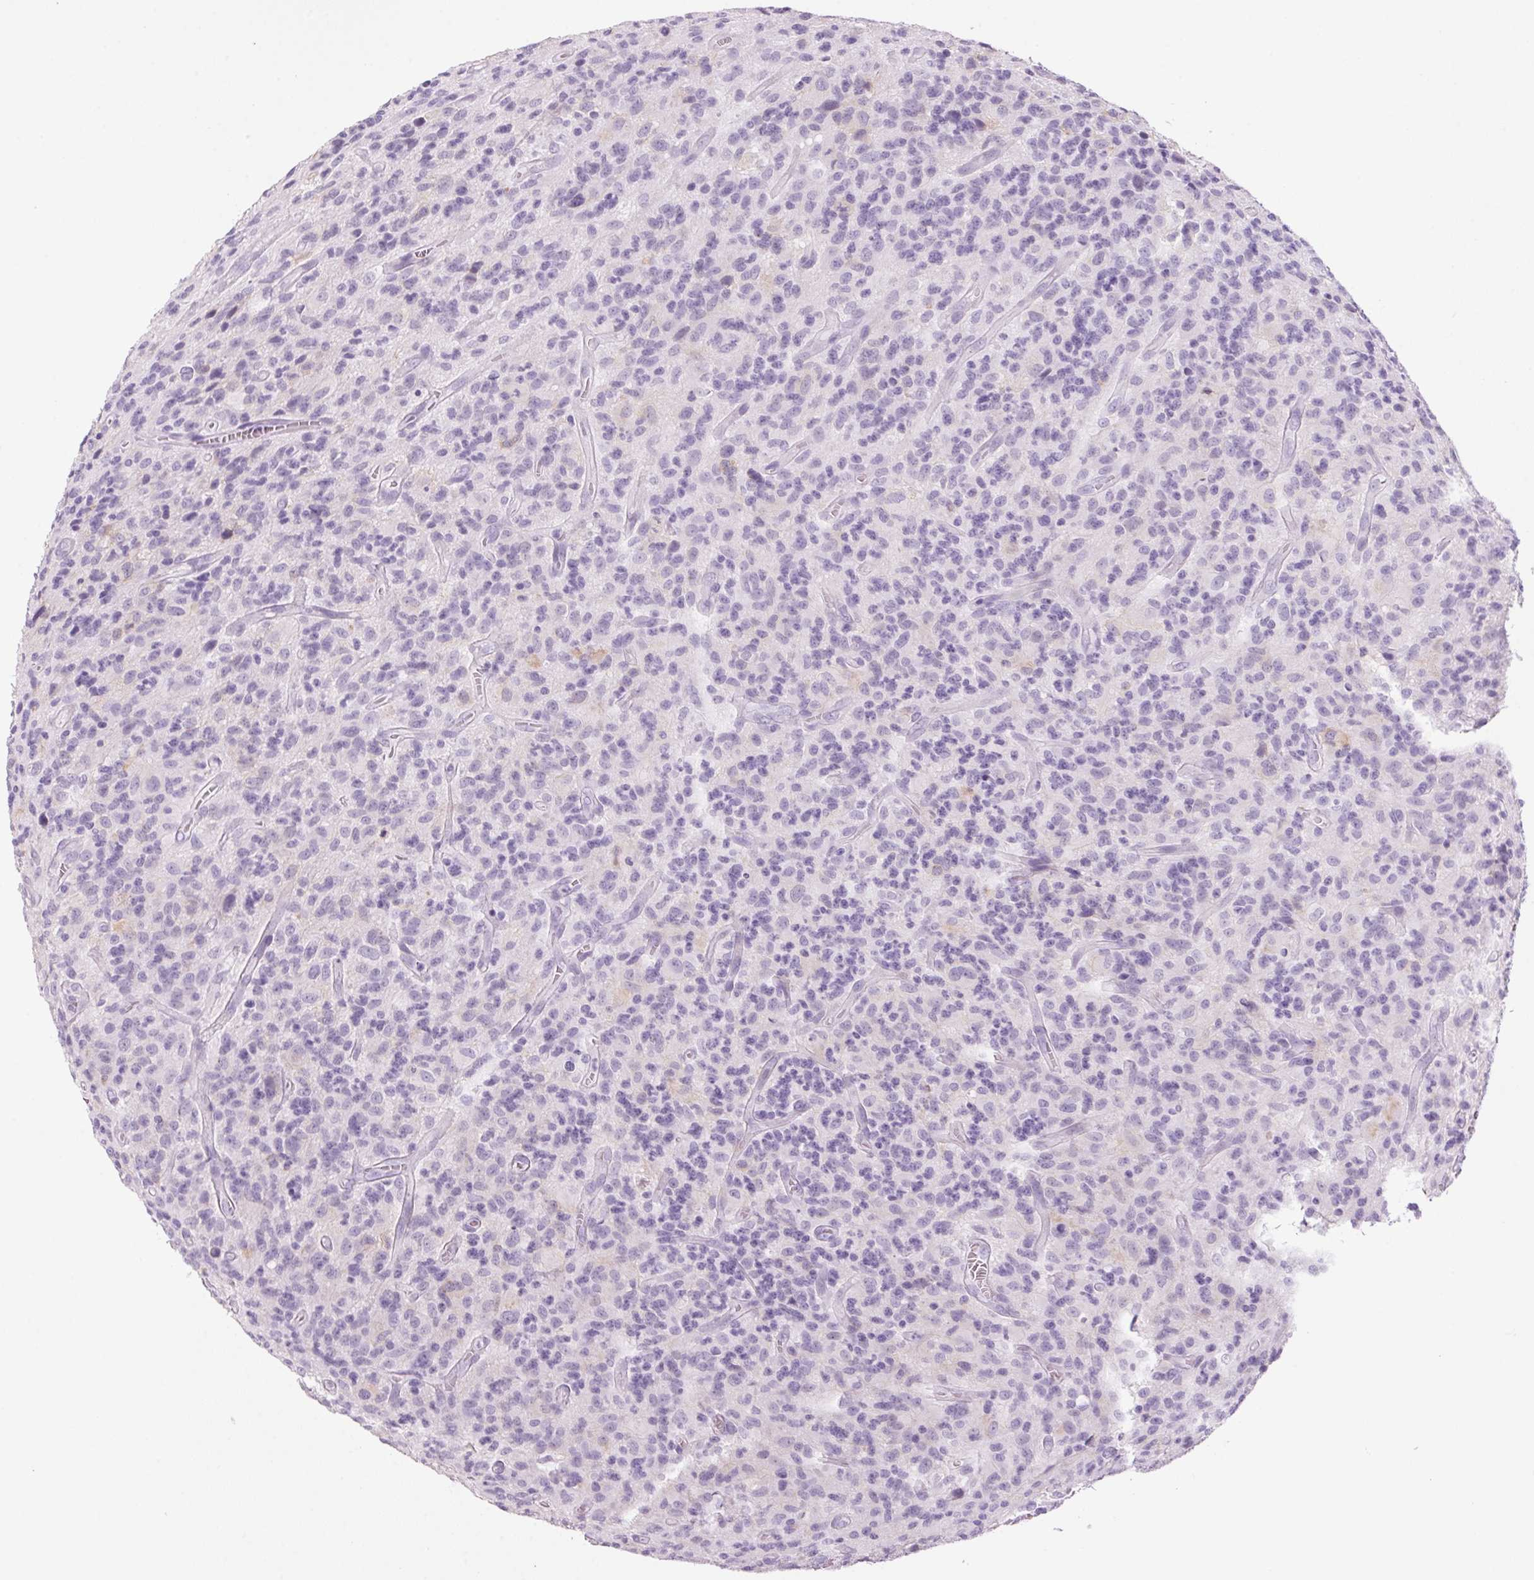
{"staining": {"intensity": "negative", "quantity": "none", "location": "none"}, "tissue": "glioma", "cell_type": "Tumor cells", "image_type": "cancer", "snomed": [{"axis": "morphology", "description": "Glioma, malignant, High grade"}, {"axis": "topography", "description": "Brain"}], "caption": "Tumor cells are negative for protein expression in human malignant glioma (high-grade).", "gene": "PPP1R1A", "patient": {"sex": "male", "age": 76}}